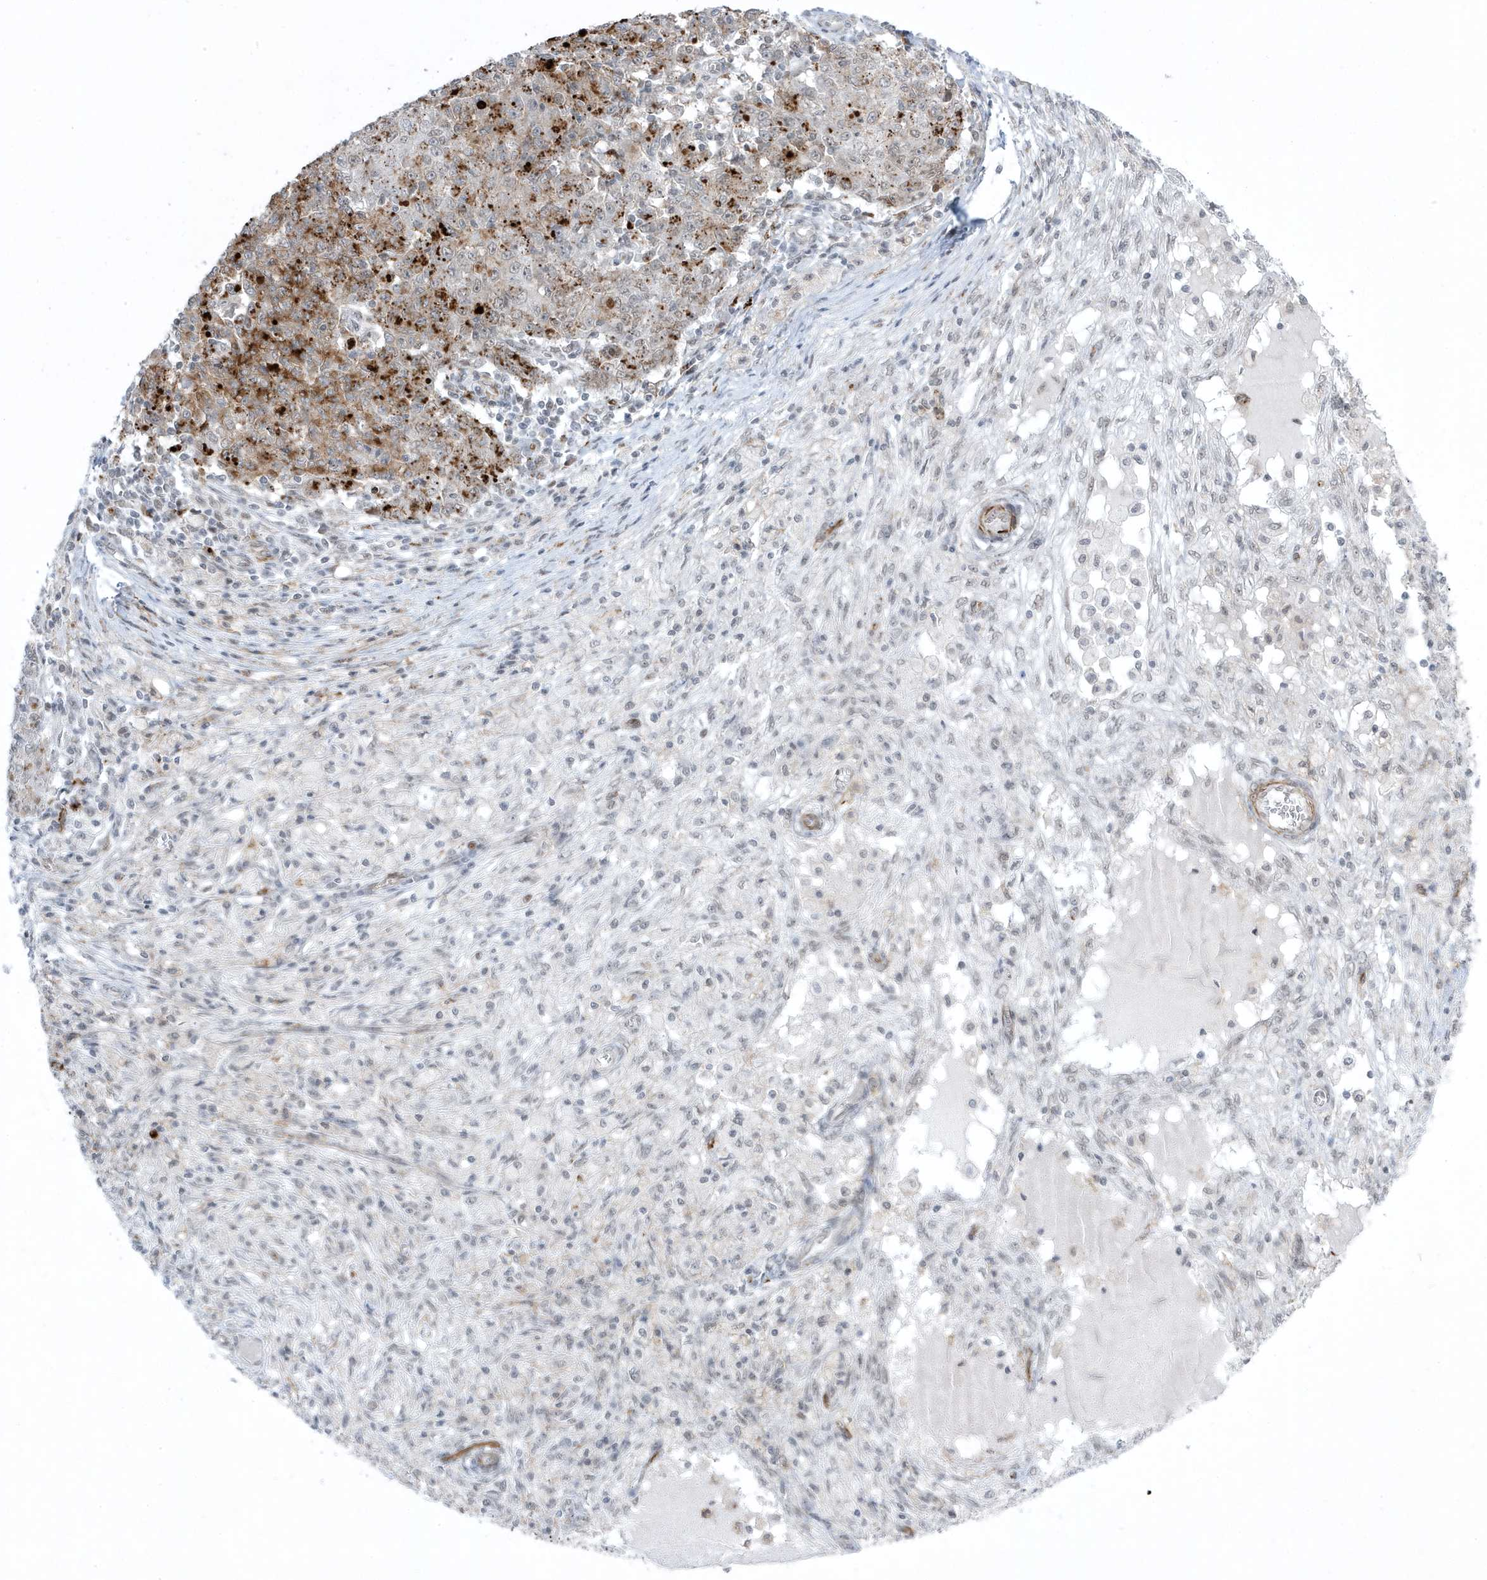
{"staining": {"intensity": "strong", "quantity": "<25%", "location": "cytoplasmic/membranous,nuclear"}, "tissue": "ovarian cancer", "cell_type": "Tumor cells", "image_type": "cancer", "snomed": [{"axis": "morphology", "description": "Carcinoma, endometroid"}, {"axis": "topography", "description": "Ovary"}], "caption": "A brown stain highlights strong cytoplasmic/membranous and nuclear expression of a protein in endometroid carcinoma (ovarian) tumor cells.", "gene": "ADAMTSL3", "patient": {"sex": "female", "age": 42}}